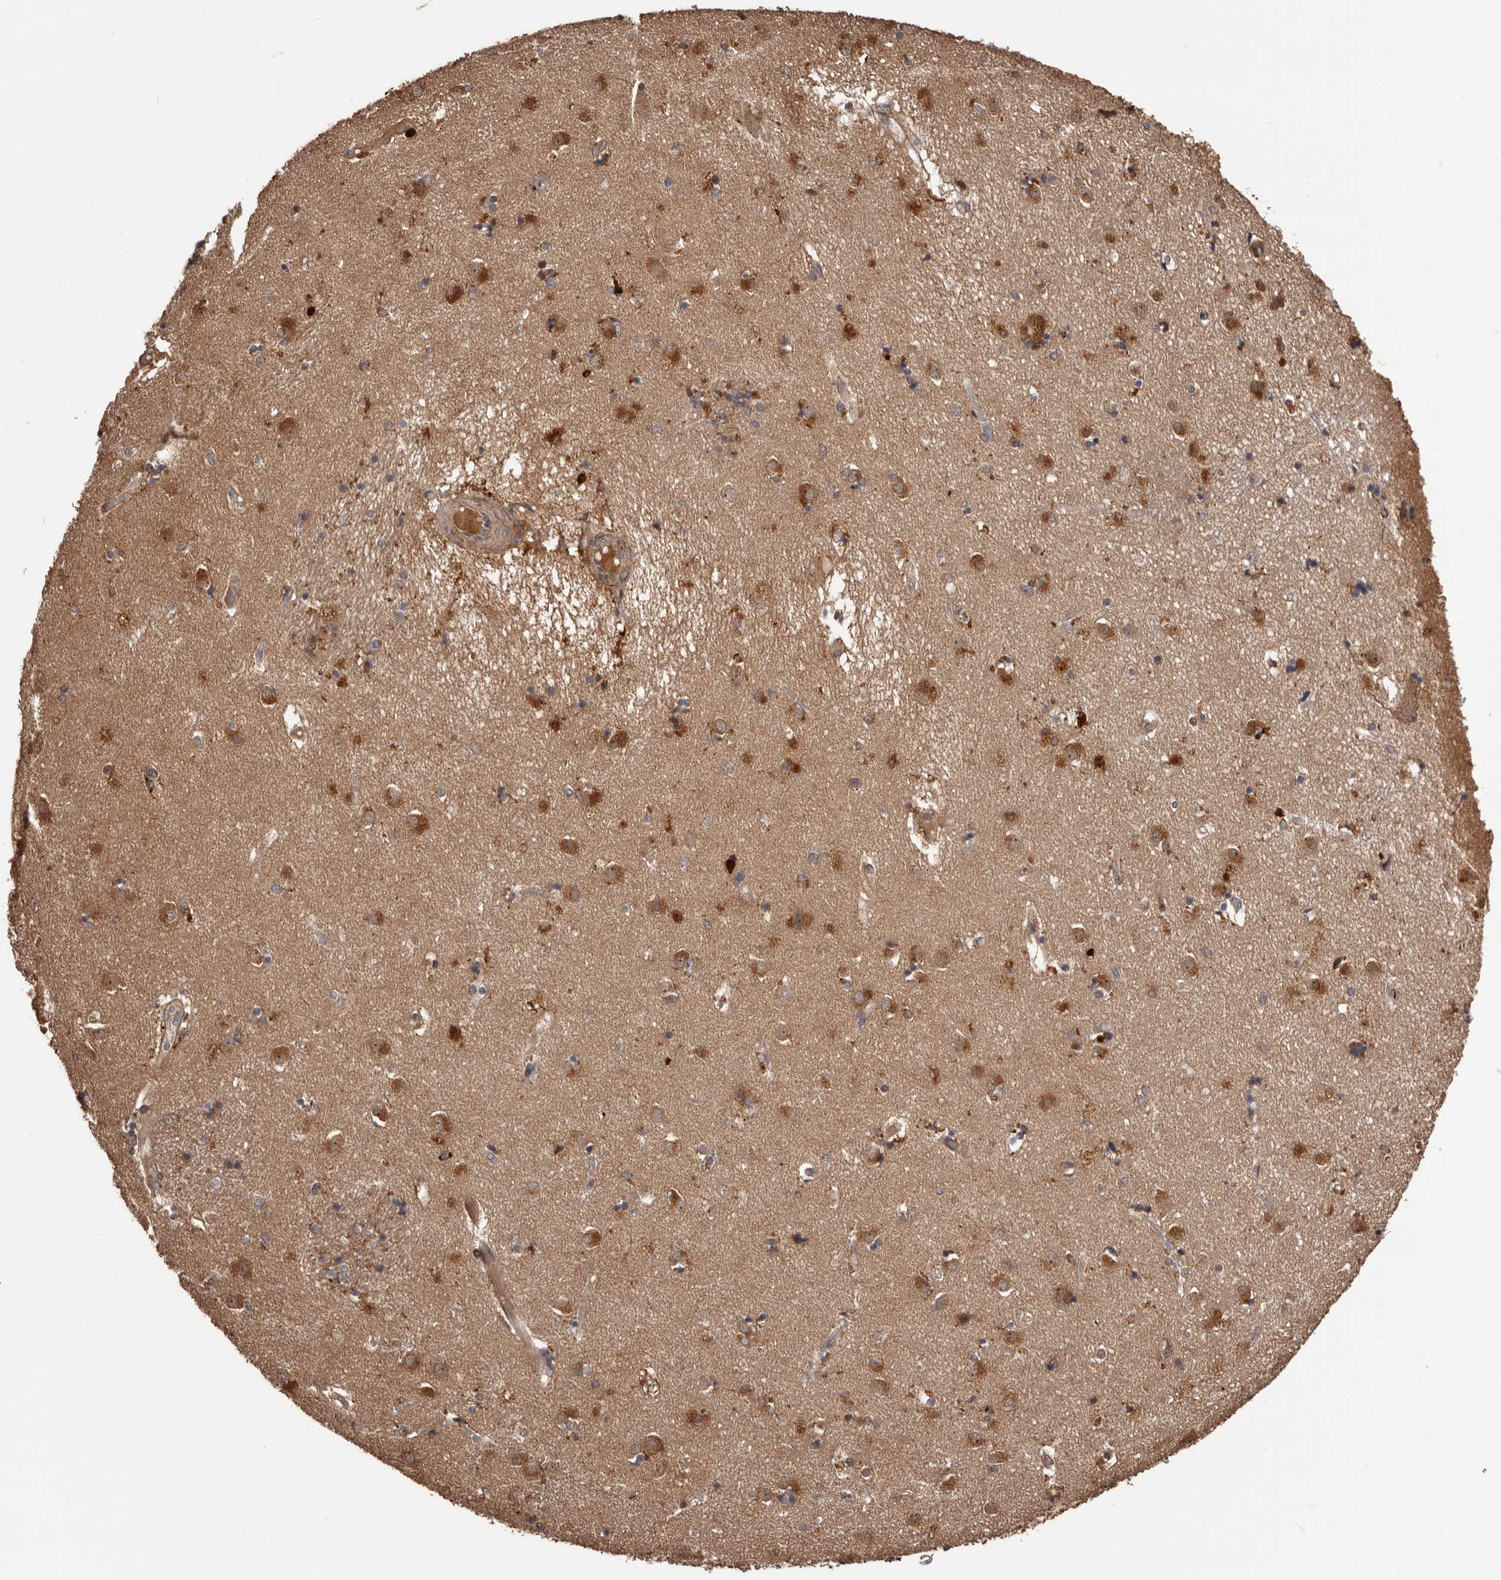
{"staining": {"intensity": "moderate", "quantity": "<25%", "location": "cytoplasmic/membranous"}, "tissue": "caudate", "cell_type": "Glial cells", "image_type": "normal", "snomed": [{"axis": "morphology", "description": "Normal tissue, NOS"}, {"axis": "topography", "description": "Lateral ventricle wall"}], "caption": "This is a micrograph of immunohistochemistry staining of unremarkable caudate, which shows moderate positivity in the cytoplasmic/membranous of glial cells.", "gene": "ADAMTS2", "patient": {"sex": "male", "age": 70}}